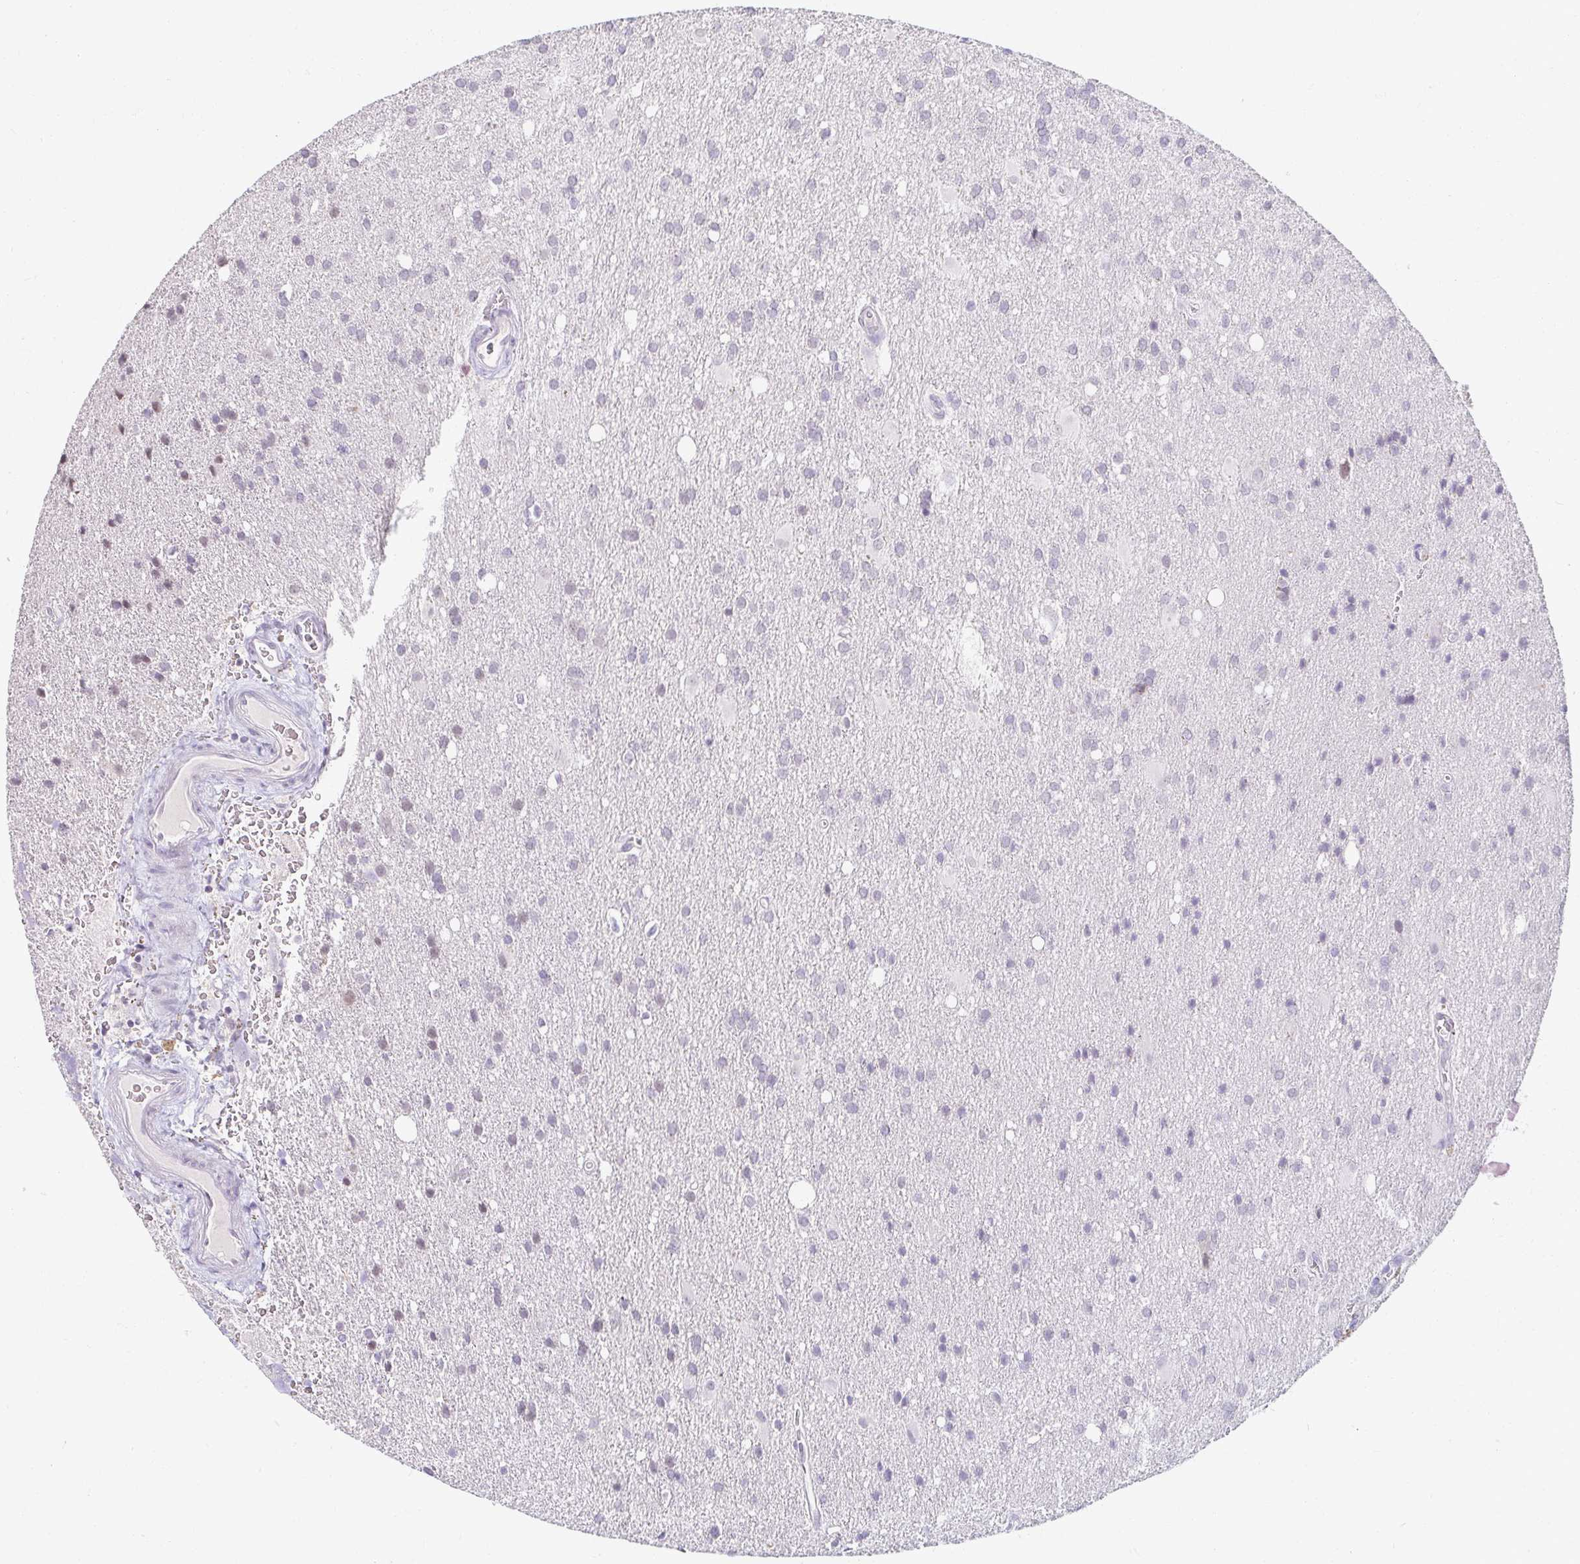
{"staining": {"intensity": "negative", "quantity": "none", "location": "none"}, "tissue": "glioma", "cell_type": "Tumor cells", "image_type": "cancer", "snomed": [{"axis": "morphology", "description": "Glioma, malignant, Low grade"}, {"axis": "topography", "description": "Brain"}], "caption": "A histopathology image of human malignant low-grade glioma is negative for staining in tumor cells.", "gene": "DDN", "patient": {"sex": "male", "age": 66}}